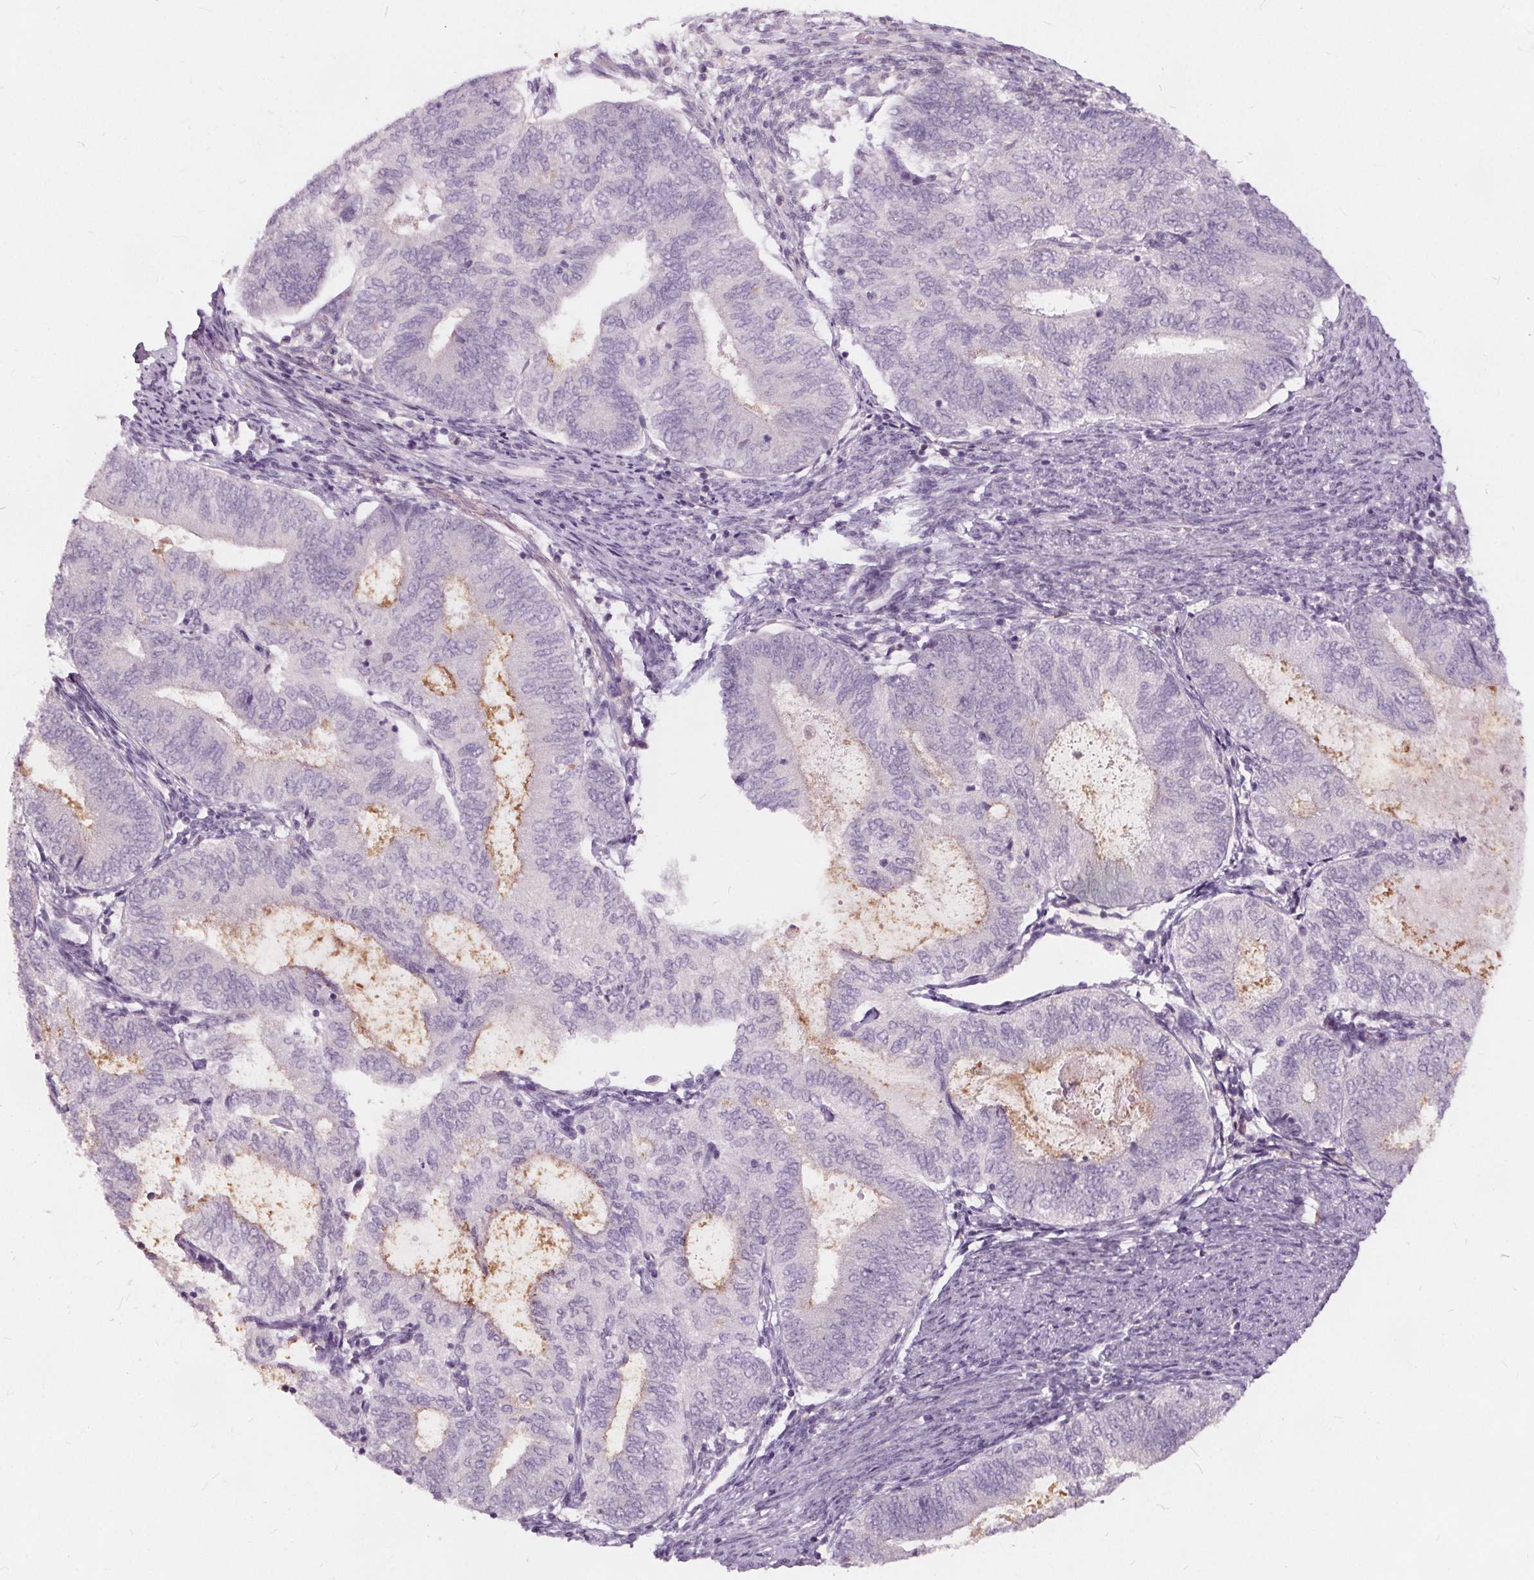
{"staining": {"intensity": "negative", "quantity": "none", "location": "none"}, "tissue": "endometrial cancer", "cell_type": "Tumor cells", "image_type": "cancer", "snomed": [{"axis": "morphology", "description": "Adenocarcinoma, NOS"}, {"axis": "topography", "description": "Endometrium"}], "caption": "Immunohistochemistry image of human adenocarcinoma (endometrial) stained for a protein (brown), which reveals no positivity in tumor cells.", "gene": "HAAO", "patient": {"sex": "female", "age": 65}}